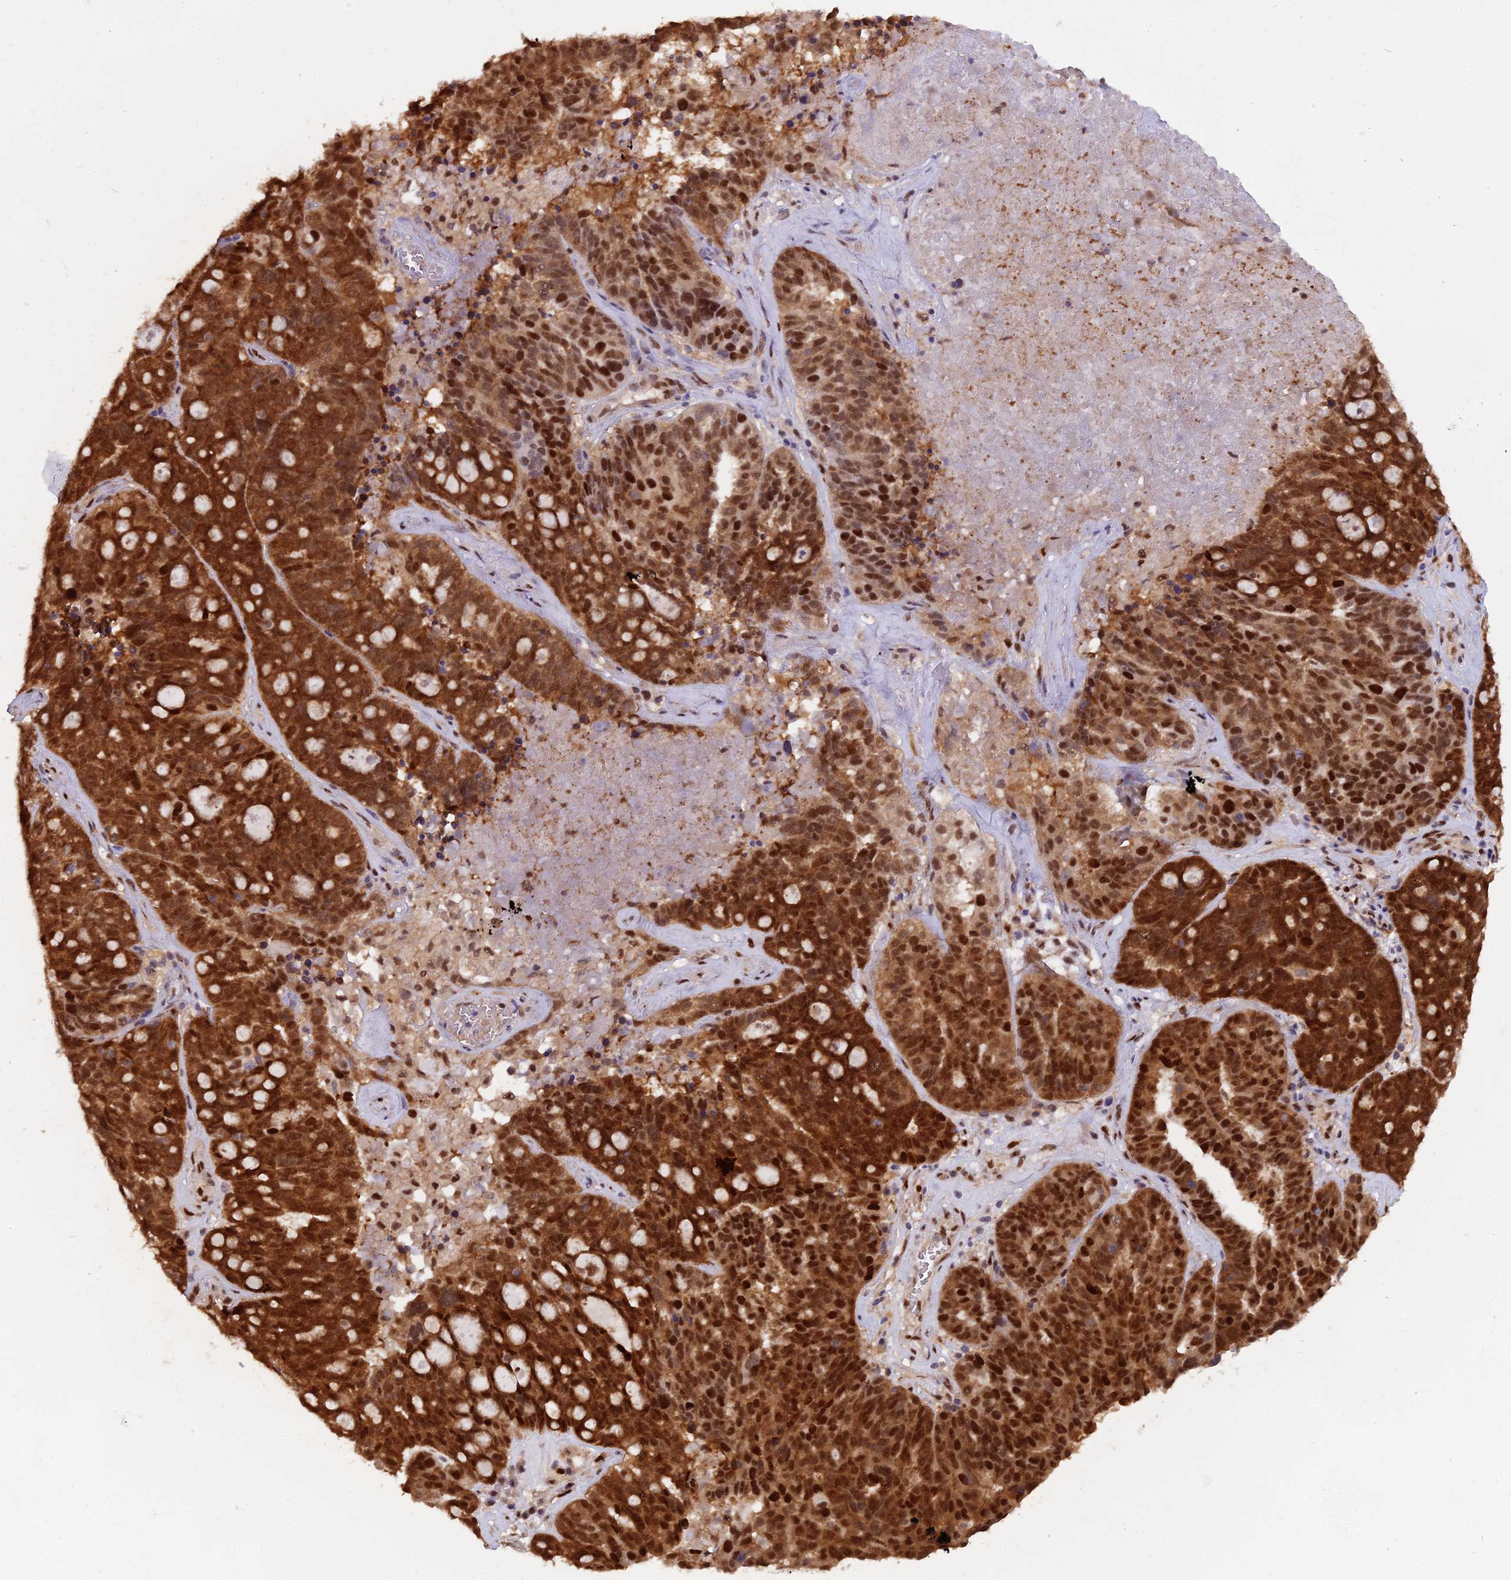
{"staining": {"intensity": "strong", "quantity": ">75%", "location": "cytoplasmic/membranous,nuclear"}, "tissue": "ovarian cancer", "cell_type": "Tumor cells", "image_type": "cancer", "snomed": [{"axis": "morphology", "description": "Cystadenocarcinoma, serous, NOS"}, {"axis": "topography", "description": "Ovary"}], "caption": "Immunohistochemical staining of ovarian serous cystadenocarcinoma reveals strong cytoplasmic/membranous and nuclear protein positivity in approximately >75% of tumor cells.", "gene": "NPEPL1", "patient": {"sex": "female", "age": 59}}